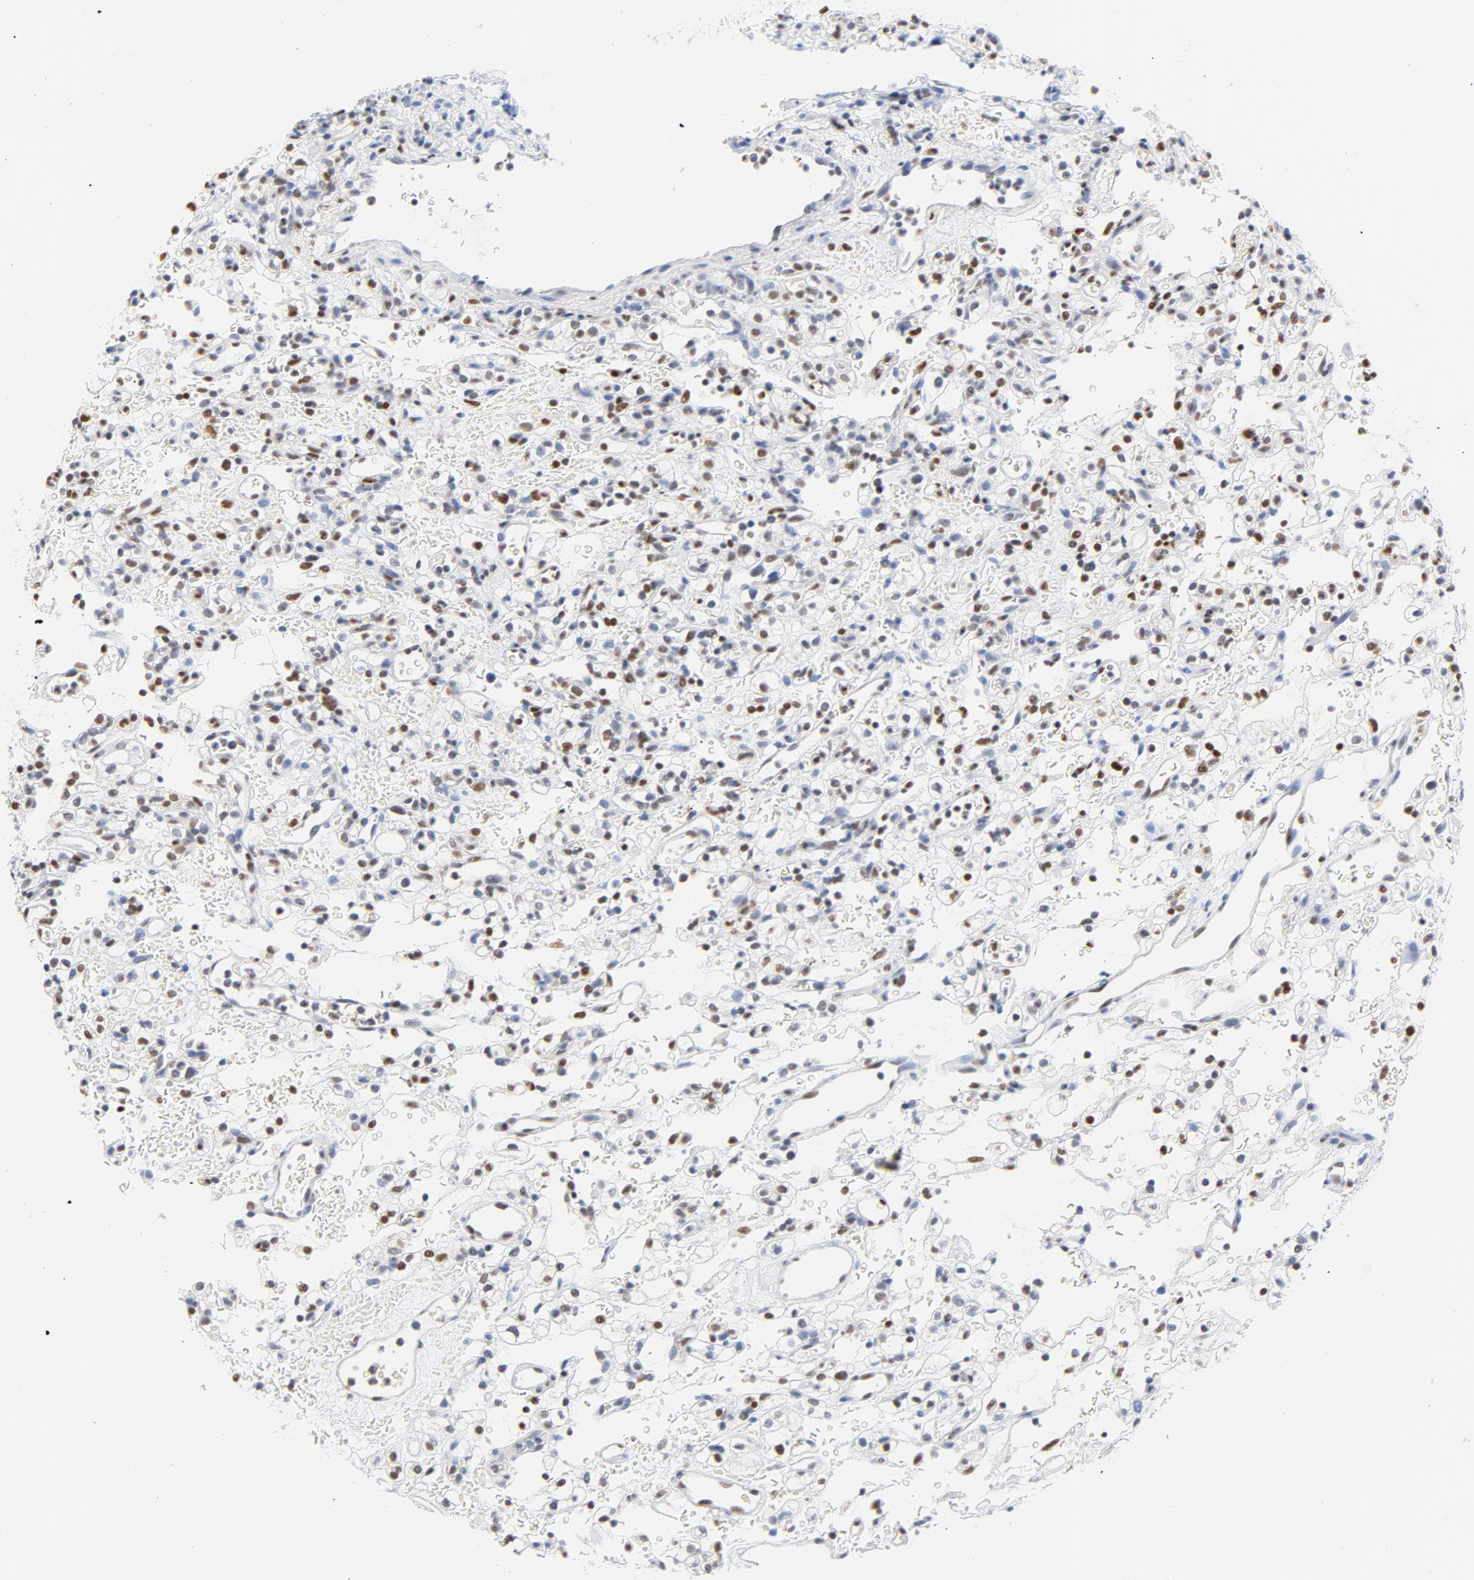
{"staining": {"intensity": "moderate", "quantity": "25%-75%", "location": "nuclear"}, "tissue": "renal cancer", "cell_type": "Tumor cells", "image_type": "cancer", "snomed": [{"axis": "morphology", "description": "Normal tissue, NOS"}, {"axis": "morphology", "description": "Adenocarcinoma, NOS"}, {"axis": "topography", "description": "Kidney"}], "caption": "A photomicrograph of renal adenocarcinoma stained for a protein demonstrates moderate nuclear brown staining in tumor cells.", "gene": "CDKN1B", "patient": {"sex": "female", "age": 72}}